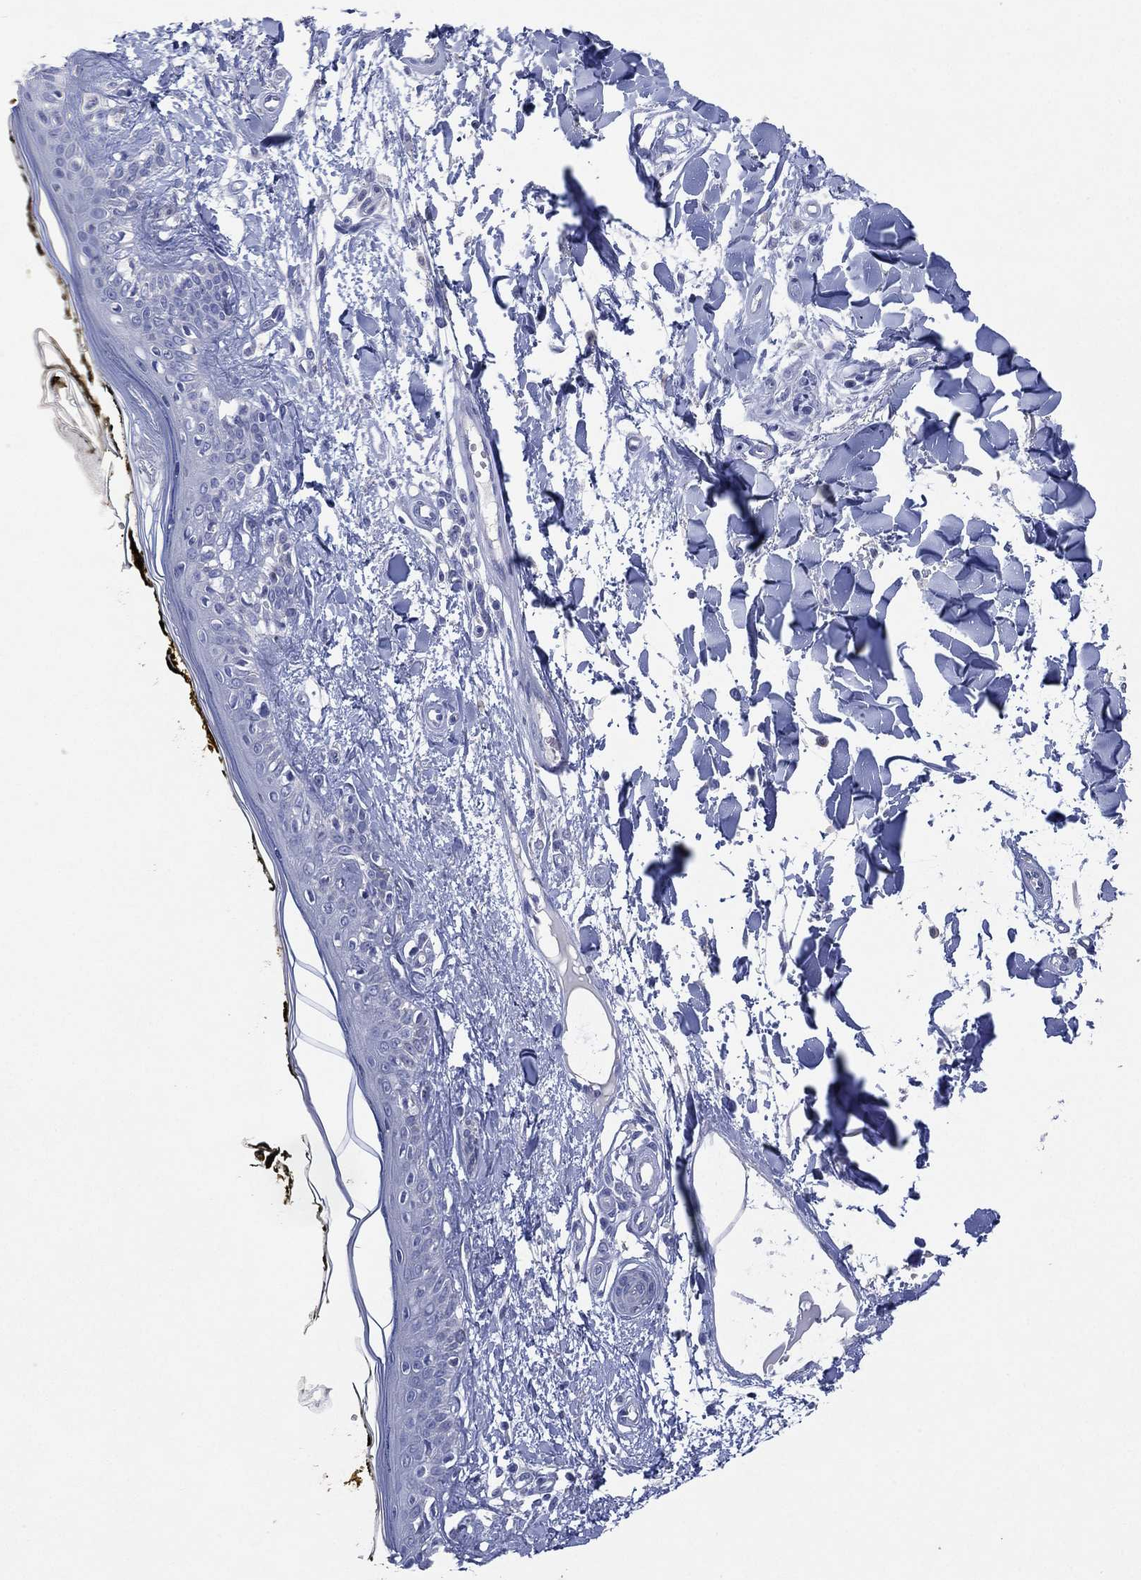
{"staining": {"intensity": "negative", "quantity": "none", "location": "none"}, "tissue": "skin", "cell_type": "Fibroblasts", "image_type": "normal", "snomed": [{"axis": "morphology", "description": "Normal tissue, NOS"}, {"axis": "topography", "description": "Skin"}], "caption": "An immunohistochemistry (IHC) micrograph of unremarkable skin is shown. There is no staining in fibroblasts of skin. (Immunohistochemistry, brightfield microscopy, high magnification).", "gene": "CHRNA3", "patient": {"sex": "male", "age": 76}}